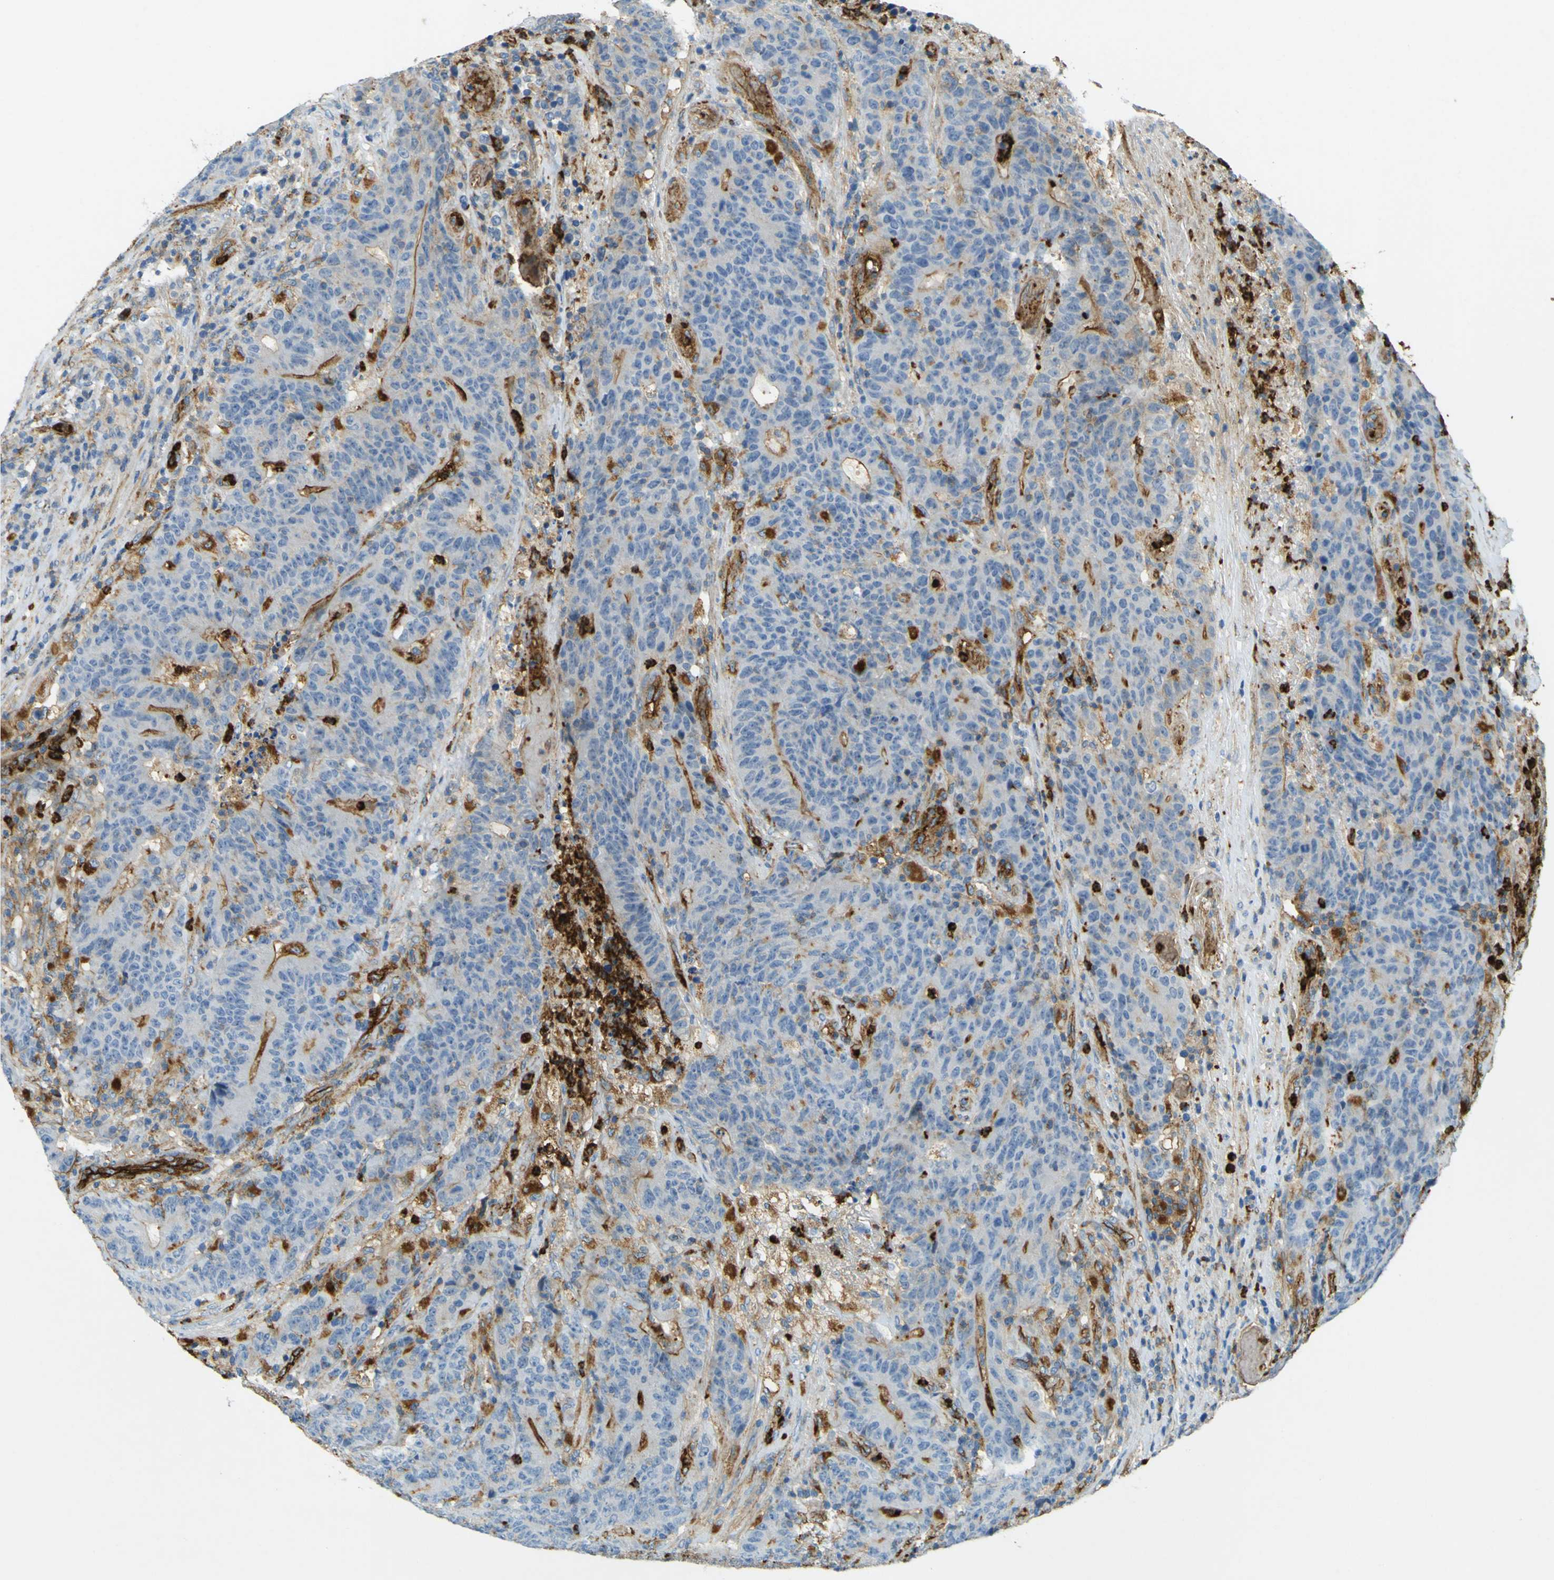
{"staining": {"intensity": "moderate", "quantity": "<25%", "location": "cytoplasmic/membranous"}, "tissue": "colorectal cancer", "cell_type": "Tumor cells", "image_type": "cancer", "snomed": [{"axis": "morphology", "description": "Normal tissue, NOS"}, {"axis": "morphology", "description": "Adenocarcinoma, NOS"}, {"axis": "topography", "description": "Colon"}], "caption": "Immunohistochemistry of human colorectal adenocarcinoma exhibits low levels of moderate cytoplasmic/membranous expression in about <25% of tumor cells.", "gene": "PLXDC1", "patient": {"sex": "female", "age": 75}}